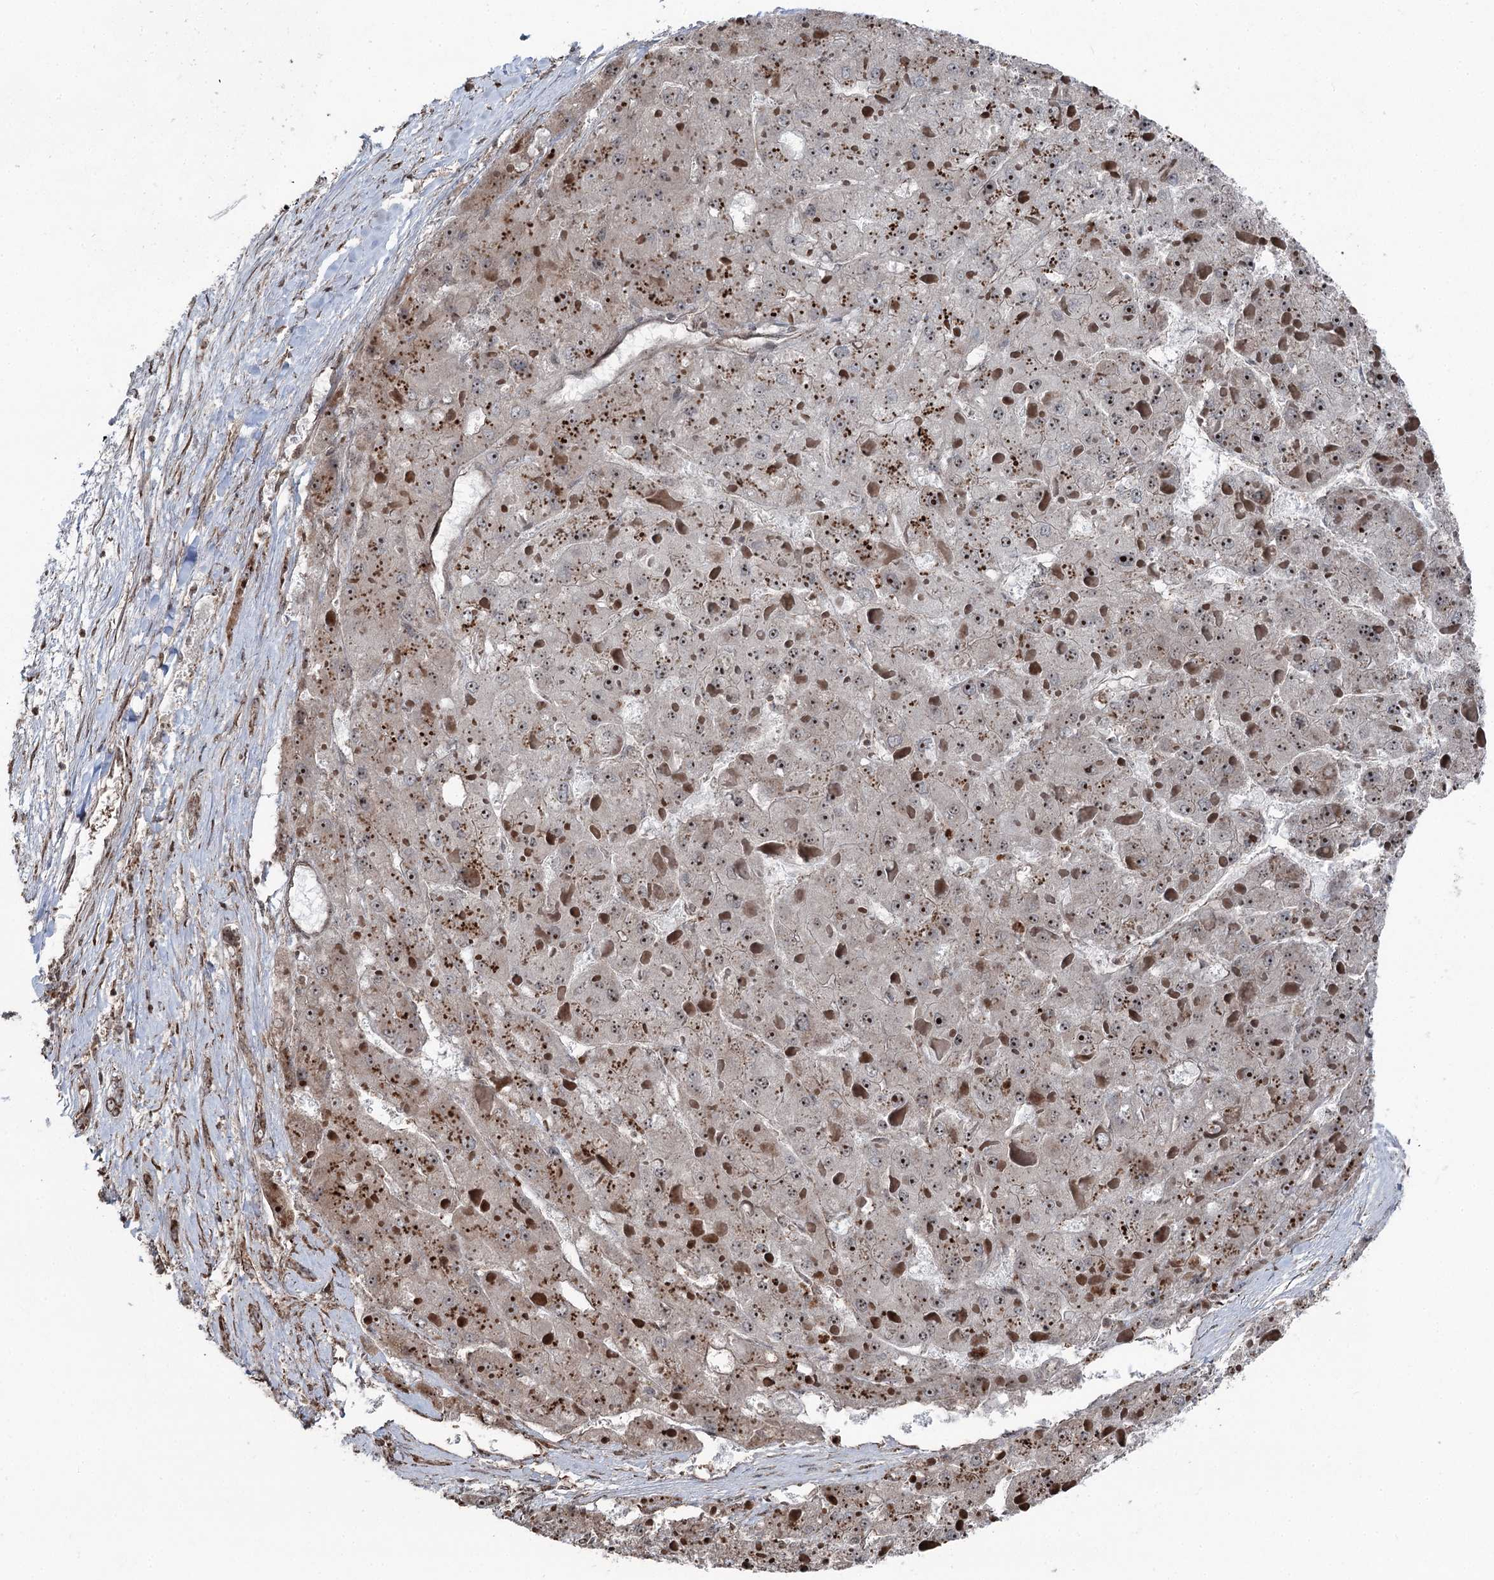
{"staining": {"intensity": "moderate", "quantity": ">75%", "location": "cytoplasmic/membranous,nuclear"}, "tissue": "liver cancer", "cell_type": "Tumor cells", "image_type": "cancer", "snomed": [{"axis": "morphology", "description": "Carcinoma, Hepatocellular, NOS"}, {"axis": "topography", "description": "Liver"}], "caption": "Liver cancer (hepatocellular carcinoma) stained with DAB IHC demonstrates medium levels of moderate cytoplasmic/membranous and nuclear positivity in approximately >75% of tumor cells.", "gene": "STEEP1", "patient": {"sex": "female", "age": 73}}